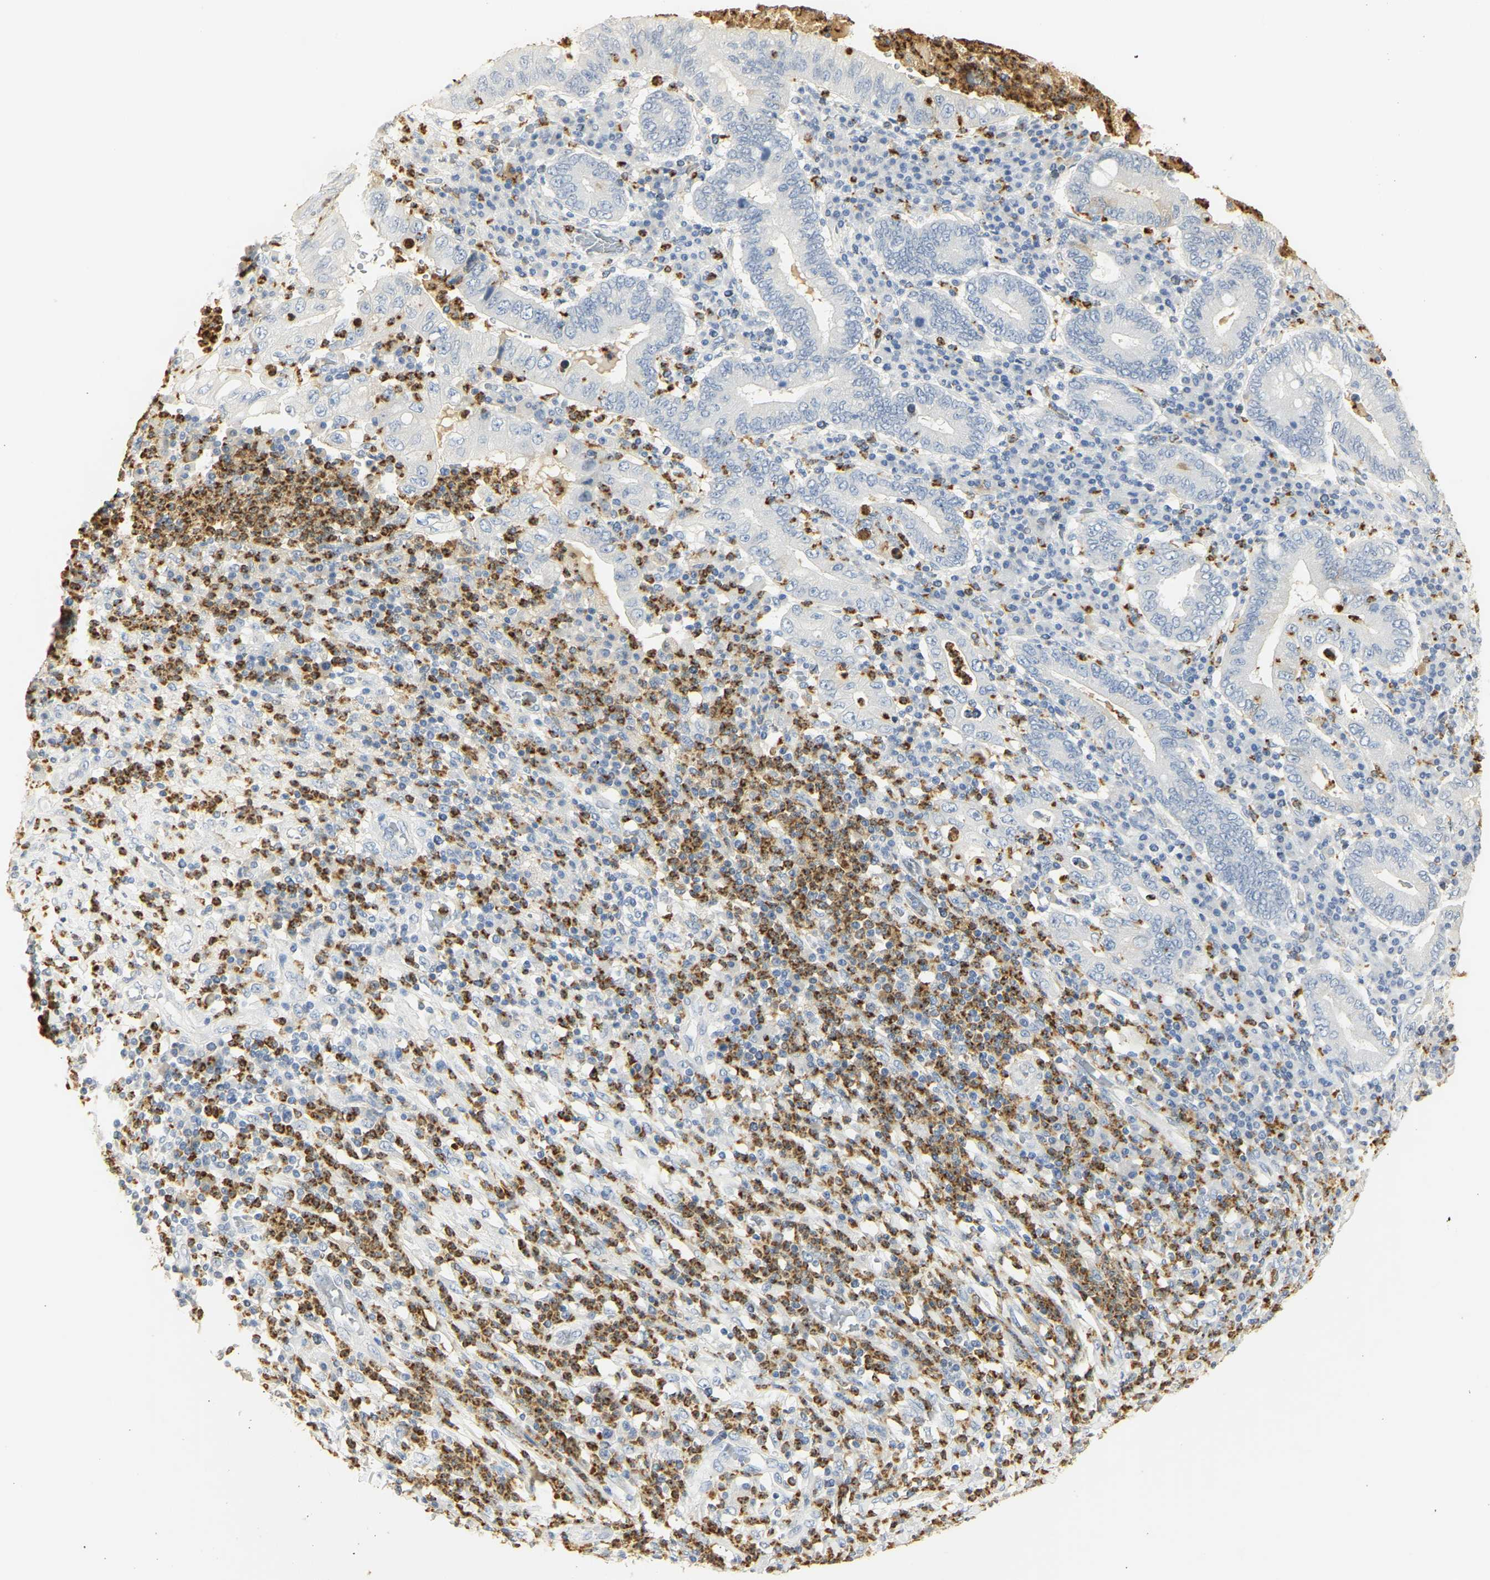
{"staining": {"intensity": "negative", "quantity": "none", "location": "none"}, "tissue": "stomach cancer", "cell_type": "Tumor cells", "image_type": "cancer", "snomed": [{"axis": "morphology", "description": "Normal tissue, NOS"}, {"axis": "morphology", "description": "Adenocarcinoma, NOS"}, {"axis": "topography", "description": "Esophagus"}, {"axis": "topography", "description": "Stomach, upper"}, {"axis": "topography", "description": "Peripheral nerve tissue"}], "caption": "IHC micrograph of neoplastic tissue: human adenocarcinoma (stomach) stained with DAB demonstrates no significant protein staining in tumor cells.", "gene": "MPO", "patient": {"sex": "male", "age": 62}}